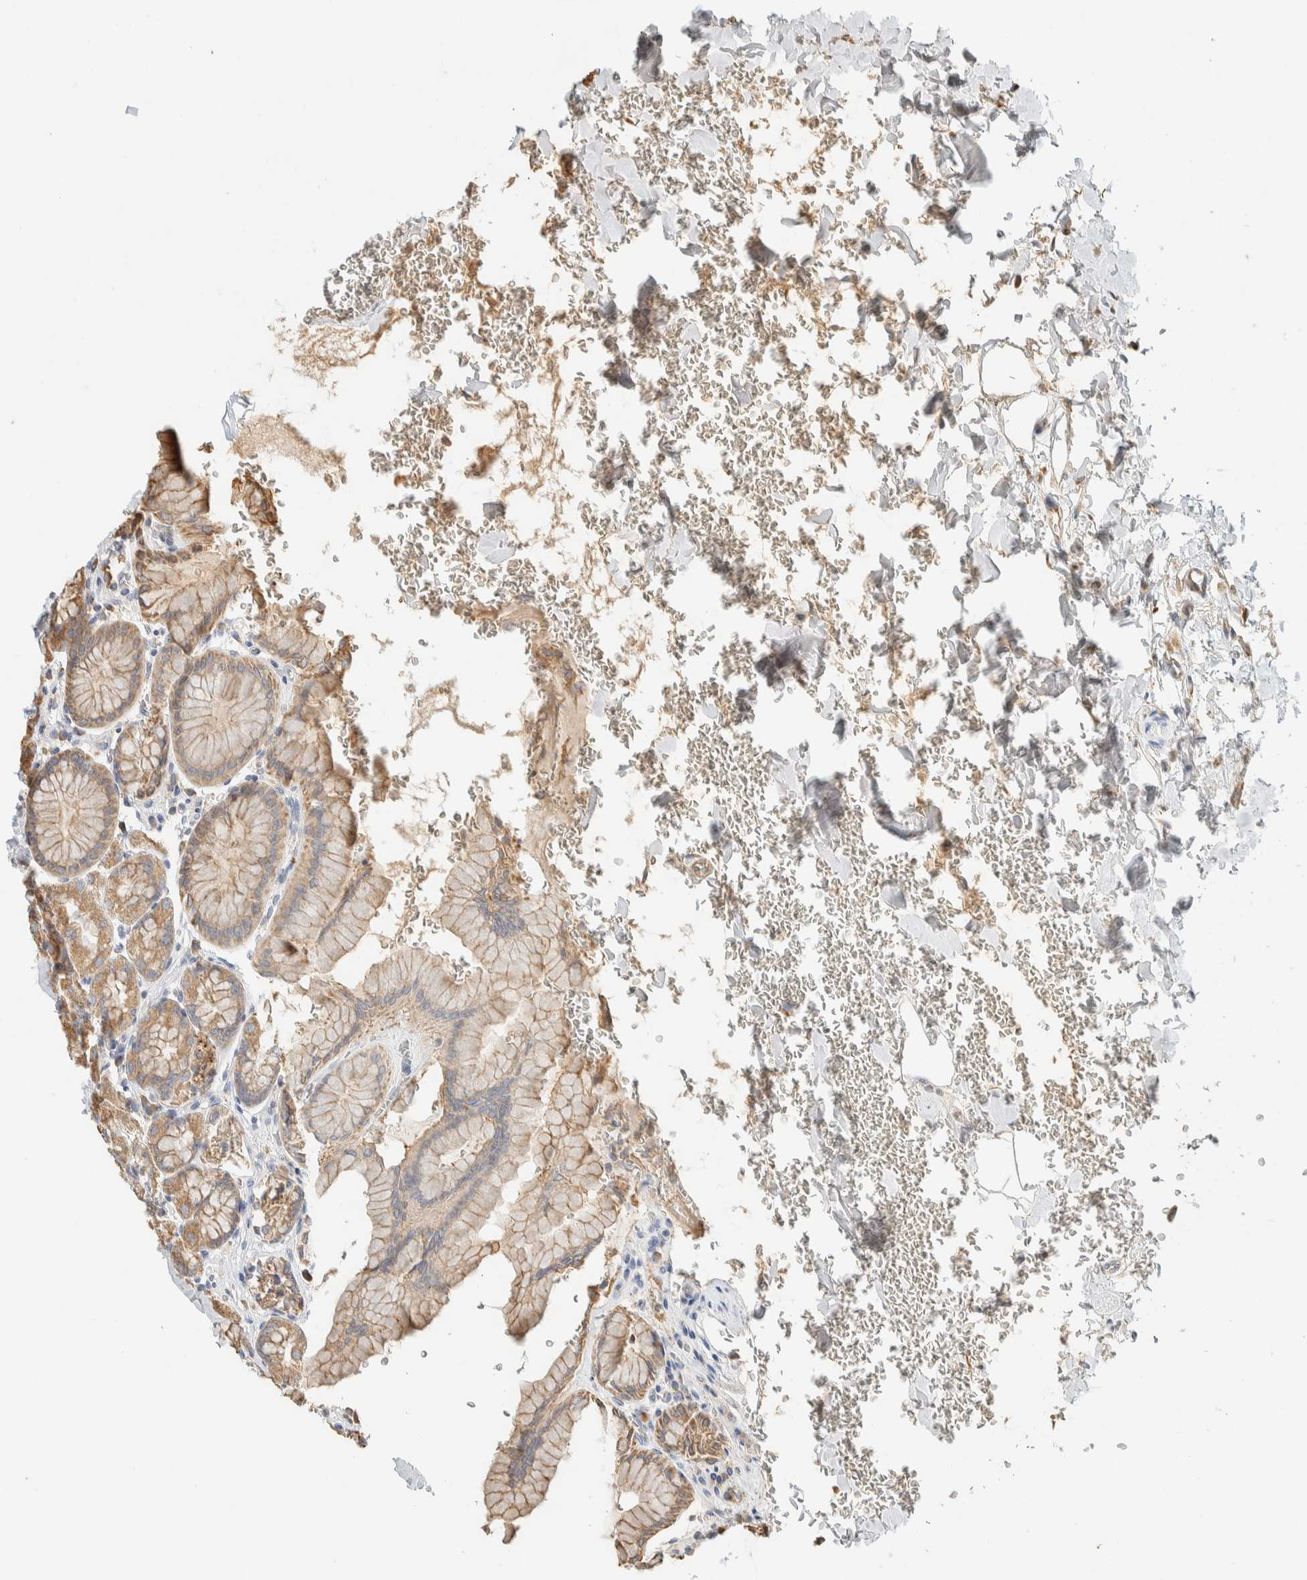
{"staining": {"intensity": "moderate", "quantity": ">75%", "location": "cytoplasmic/membranous"}, "tissue": "stomach", "cell_type": "Glandular cells", "image_type": "normal", "snomed": [{"axis": "morphology", "description": "Normal tissue, NOS"}, {"axis": "topography", "description": "Stomach"}], "caption": "A brown stain highlights moderate cytoplasmic/membranous staining of a protein in glandular cells of normal stomach.", "gene": "RAB11FIP1", "patient": {"sex": "male", "age": 42}}